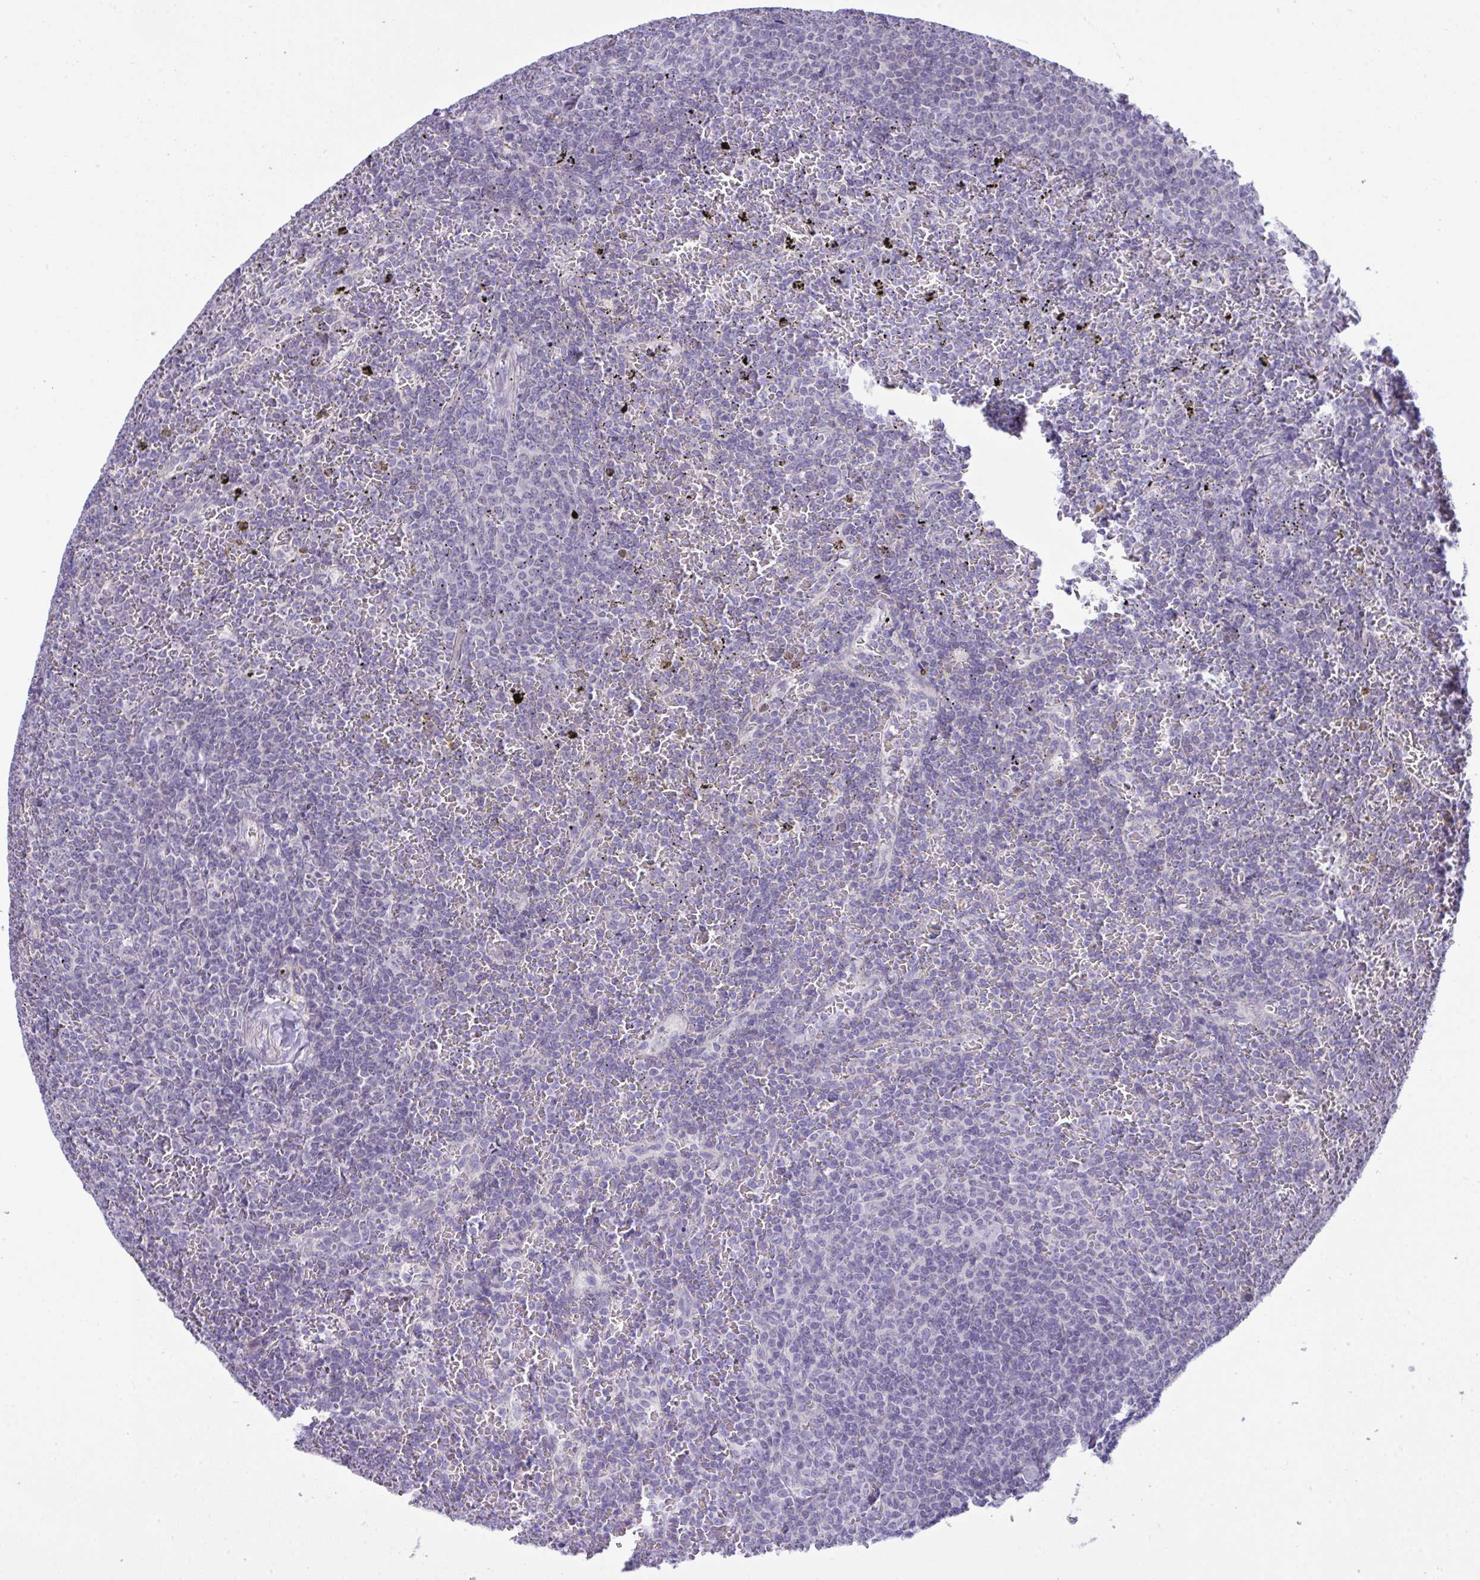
{"staining": {"intensity": "negative", "quantity": "none", "location": "none"}, "tissue": "lymphoma", "cell_type": "Tumor cells", "image_type": "cancer", "snomed": [{"axis": "morphology", "description": "Malignant lymphoma, non-Hodgkin's type, Low grade"}, {"axis": "topography", "description": "Spleen"}], "caption": "Immunohistochemistry photomicrograph of neoplastic tissue: human lymphoma stained with DAB demonstrates no significant protein staining in tumor cells.", "gene": "WDR97", "patient": {"sex": "female", "age": 77}}